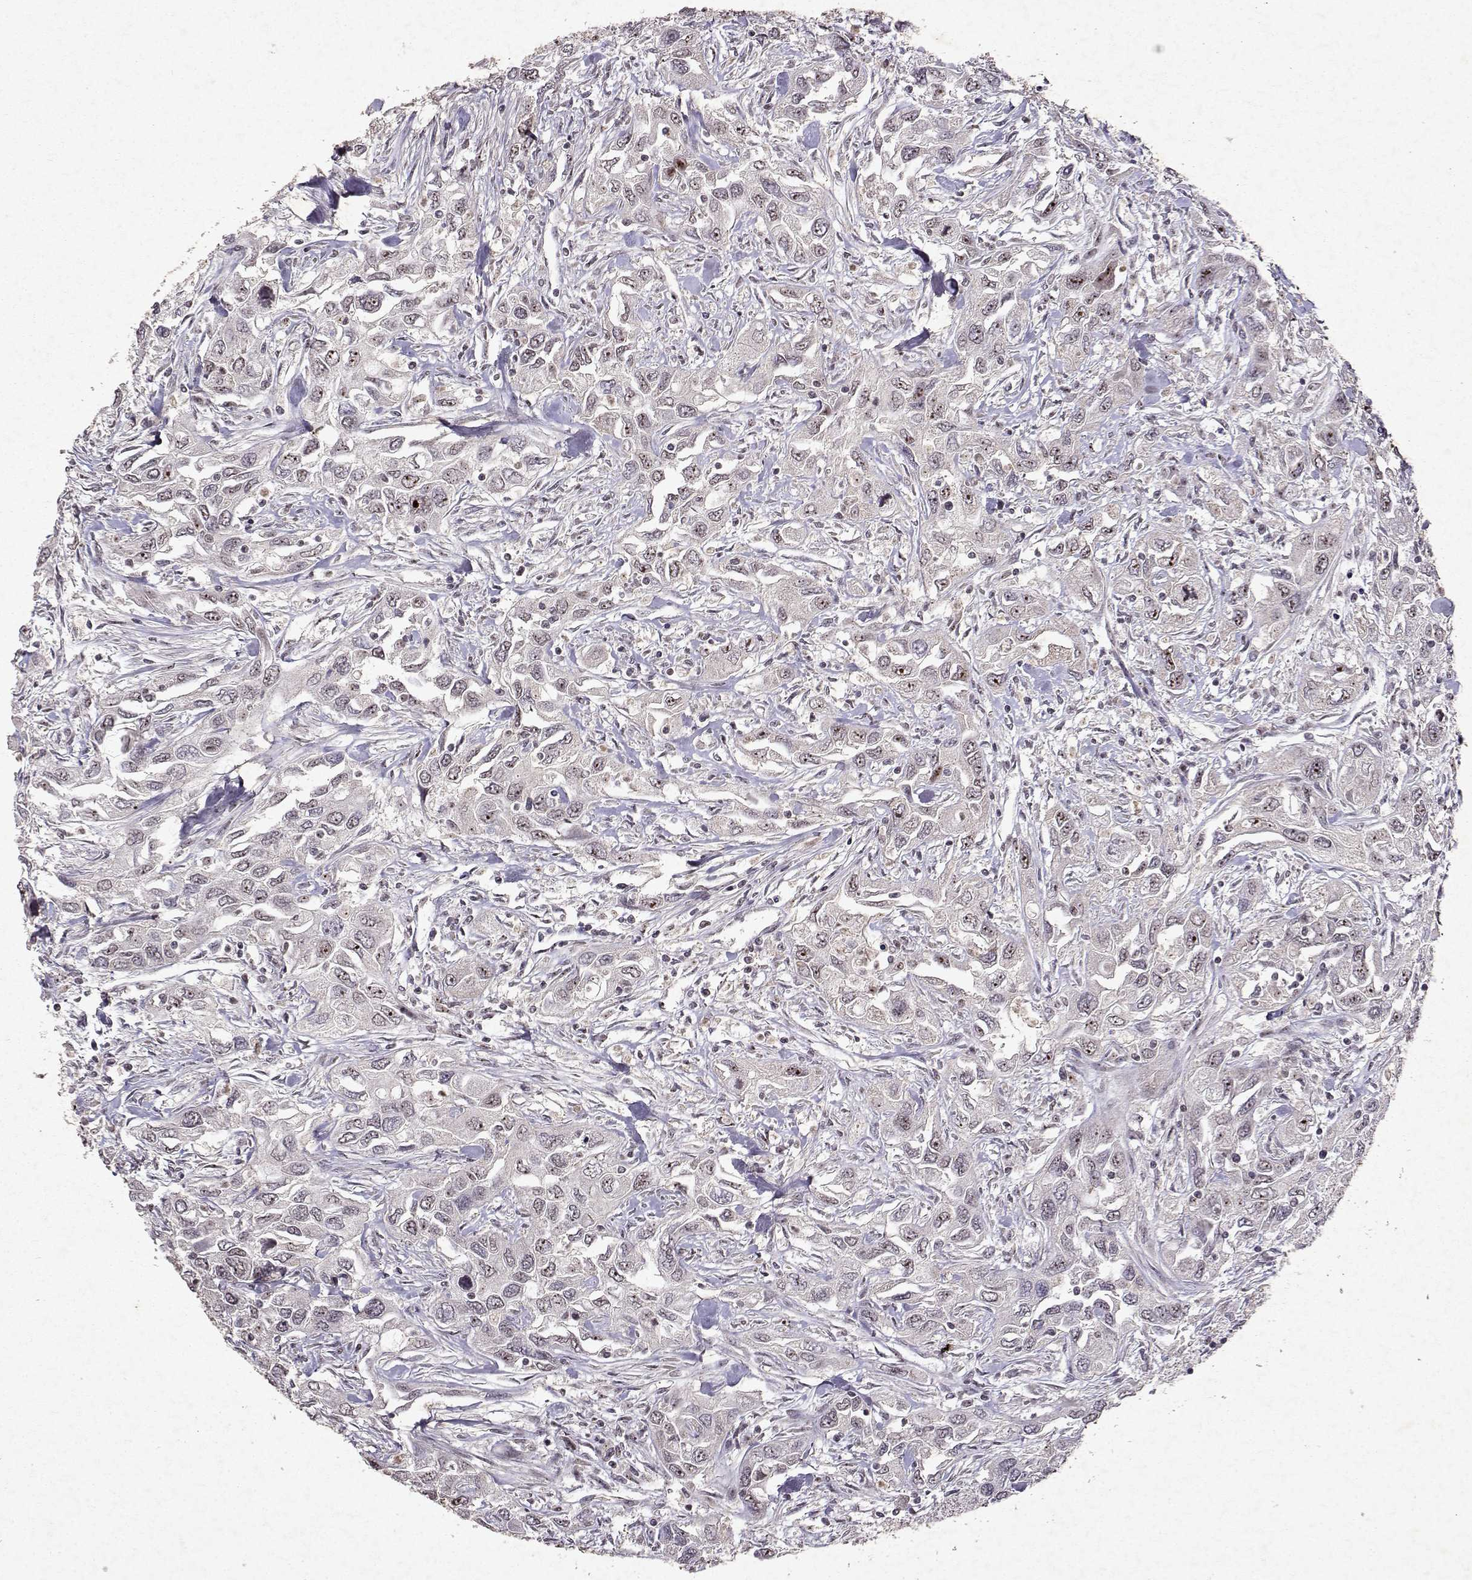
{"staining": {"intensity": "moderate", "quantity": "<25%", "location": "nuclear"}, "tissue": "urothelial cancer", "cell_type": "Tumor cells", "image_type": "cancer", "snomed": [{"axis": "morphology", "description": "Urothelial carcinoma, High grade"}, {"axis": "topography", "description": "Urinary bladder"}], "caption": "This histopathology image reveals high-grade urothelial carcinoma stained with IHC to label a protein in brown. The nuclear of tumor cells show moderate positivity for the protein. Nuclei are counter-stained blue.", "gene": "DDX56", "patient": {"sex": "male", "age": 76}}